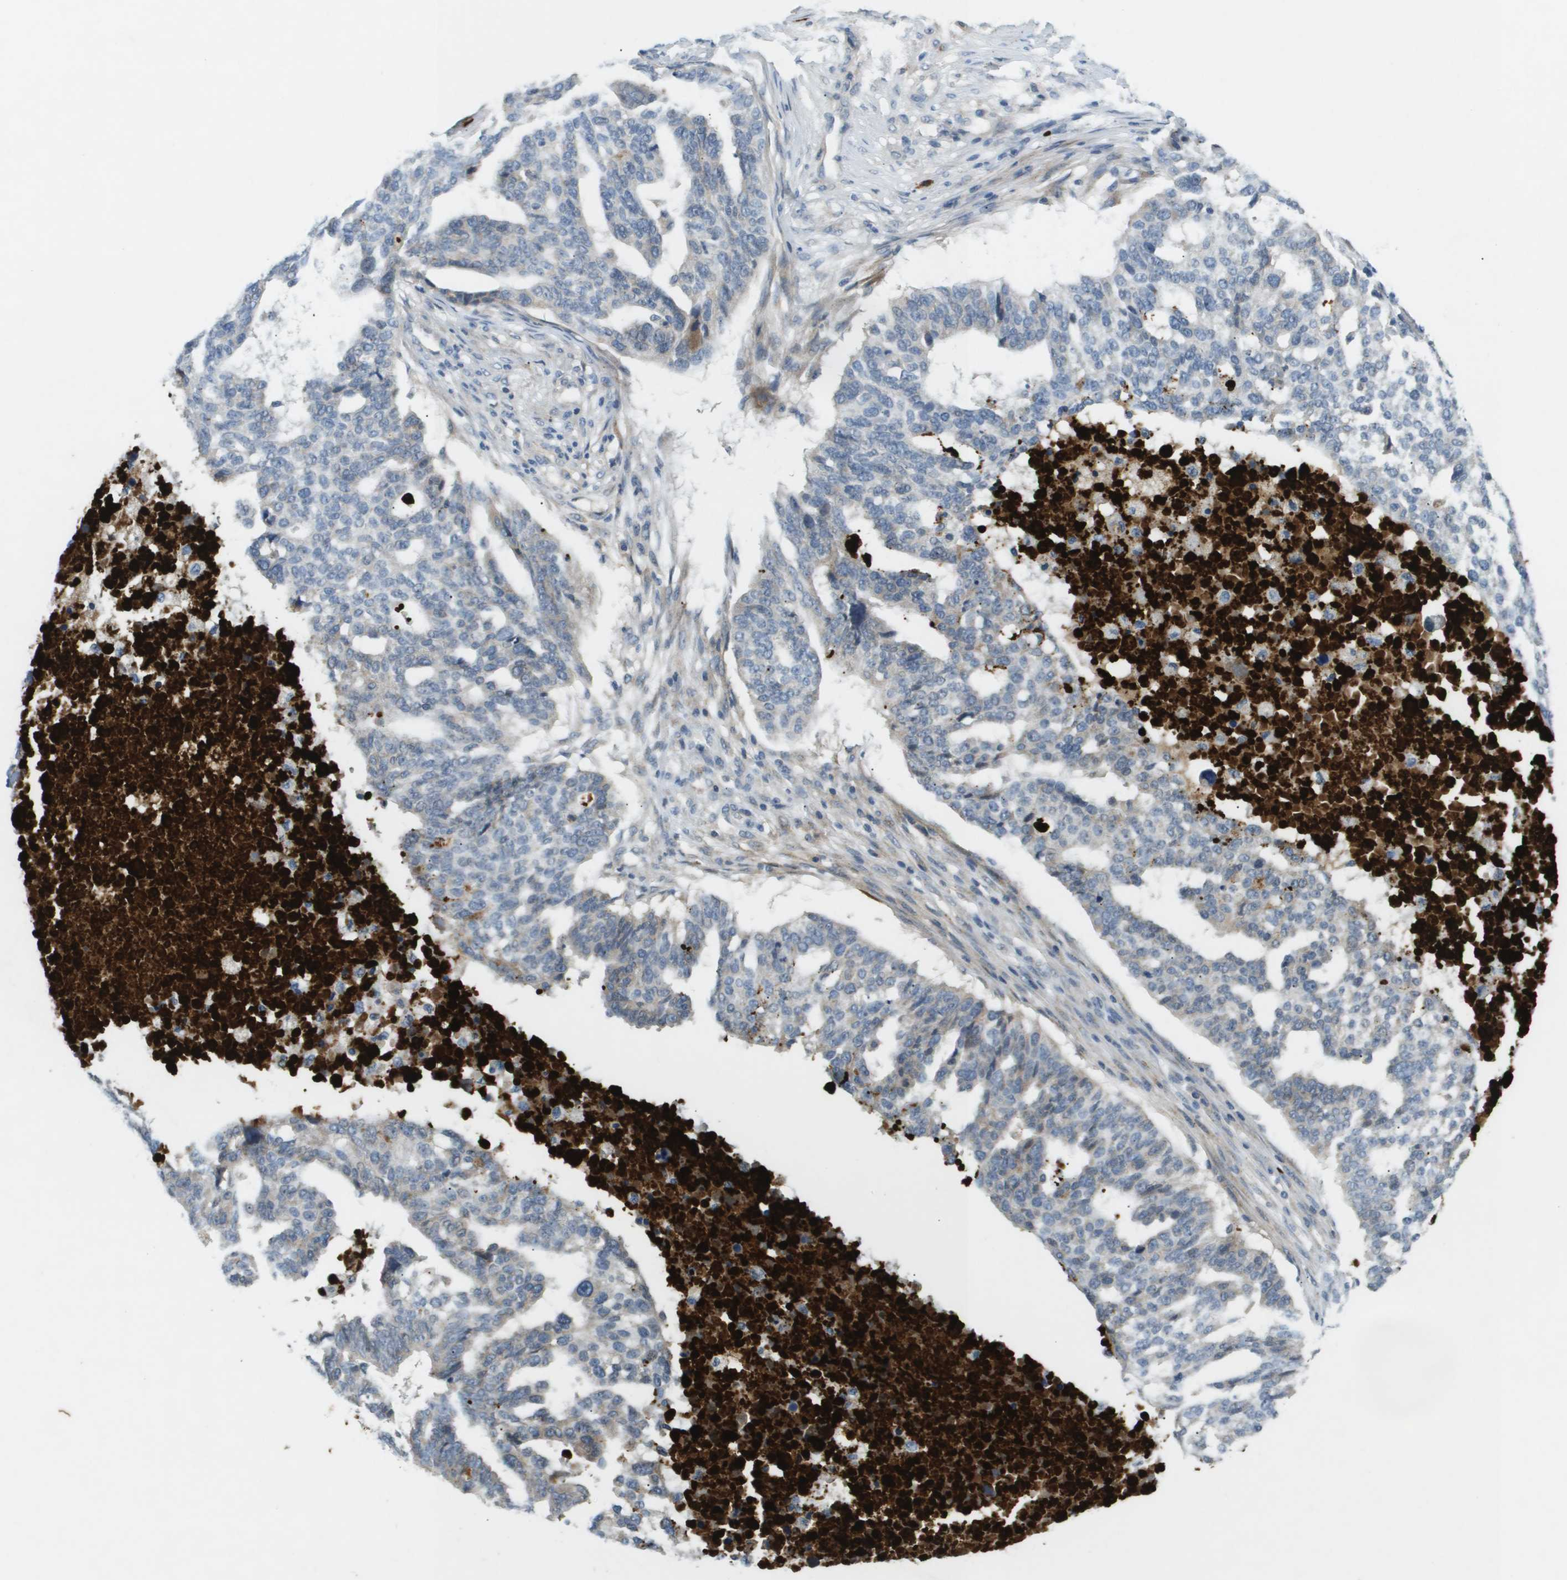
{"staining": {"intensity": "negative", "quantity": "none", "location": "none"}, "tissue": "ovarian cancer", "cell_type": "Tumor cells", "image_type": "cancer", "snomed": [{"axis": "morphology", "description": "Cystadenocarcinoma, serous, NOS"}, {"axis": "topography", "description": "Ovary"}], "caption": "An immunohistochemistry micrograph of ovarian cancer (serous cystadenocarcinoma) is shown. There is no staining in tumor cells of ovarian cancer (serous cystadenocarcinoma).", "gene": "VTN", "patient": {"sex": "female", "age": 59}}